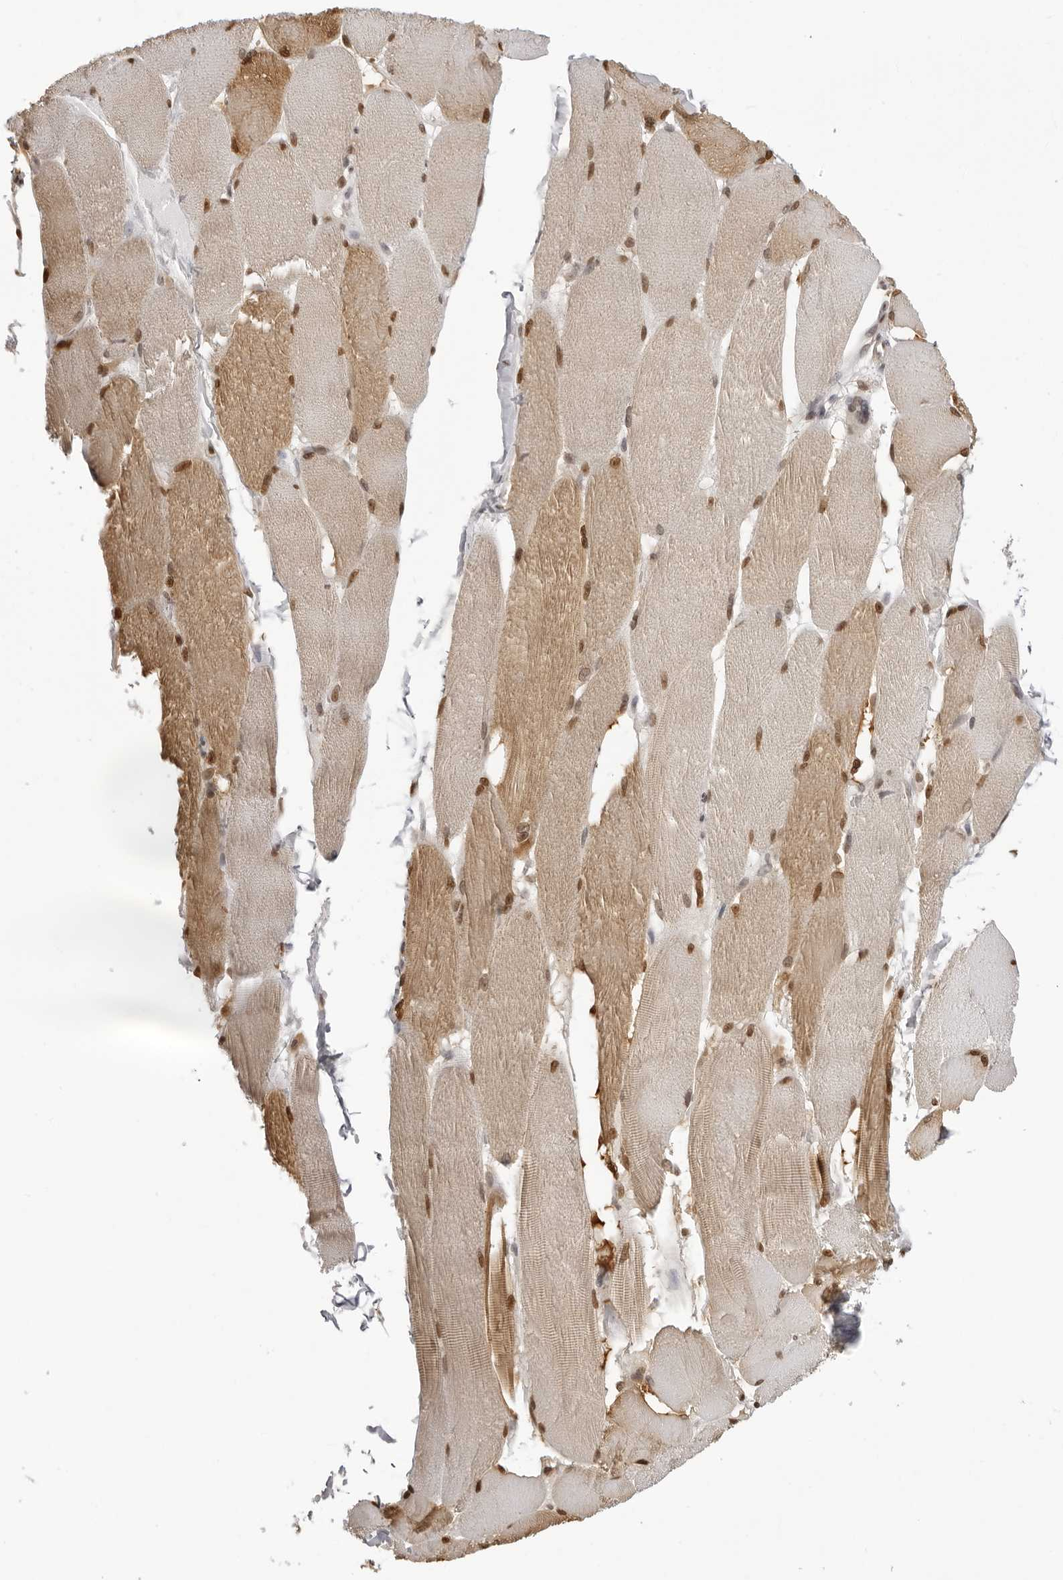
{"staining": {"intensity": "moderate", "quantity": ">75%", "location": "cytoplasmic/membranous,nuclear"}, "tissue": "skeletal muscle", "cell_type": "Myocytes", "image_type": "normal", "snomed": [{"axis": "morphology", "description": "Normal tissue, NOS"}, {"axis": "topography", "description": "Skin"}, {"axis": "topography", "description": "Skeletal muscle"}], "caption": "Skeletal muscle stained with IHC exhibits moderate cytoplasmic/membranous,nuclear staining in approximately >75% of myocytes. (Stains: DAB in brown, nuclei in blue, Microscopy: brightfield microscopy at high magnification).", "gene": "HSPA4", "patient": {"sex": "male", "age": 83}}